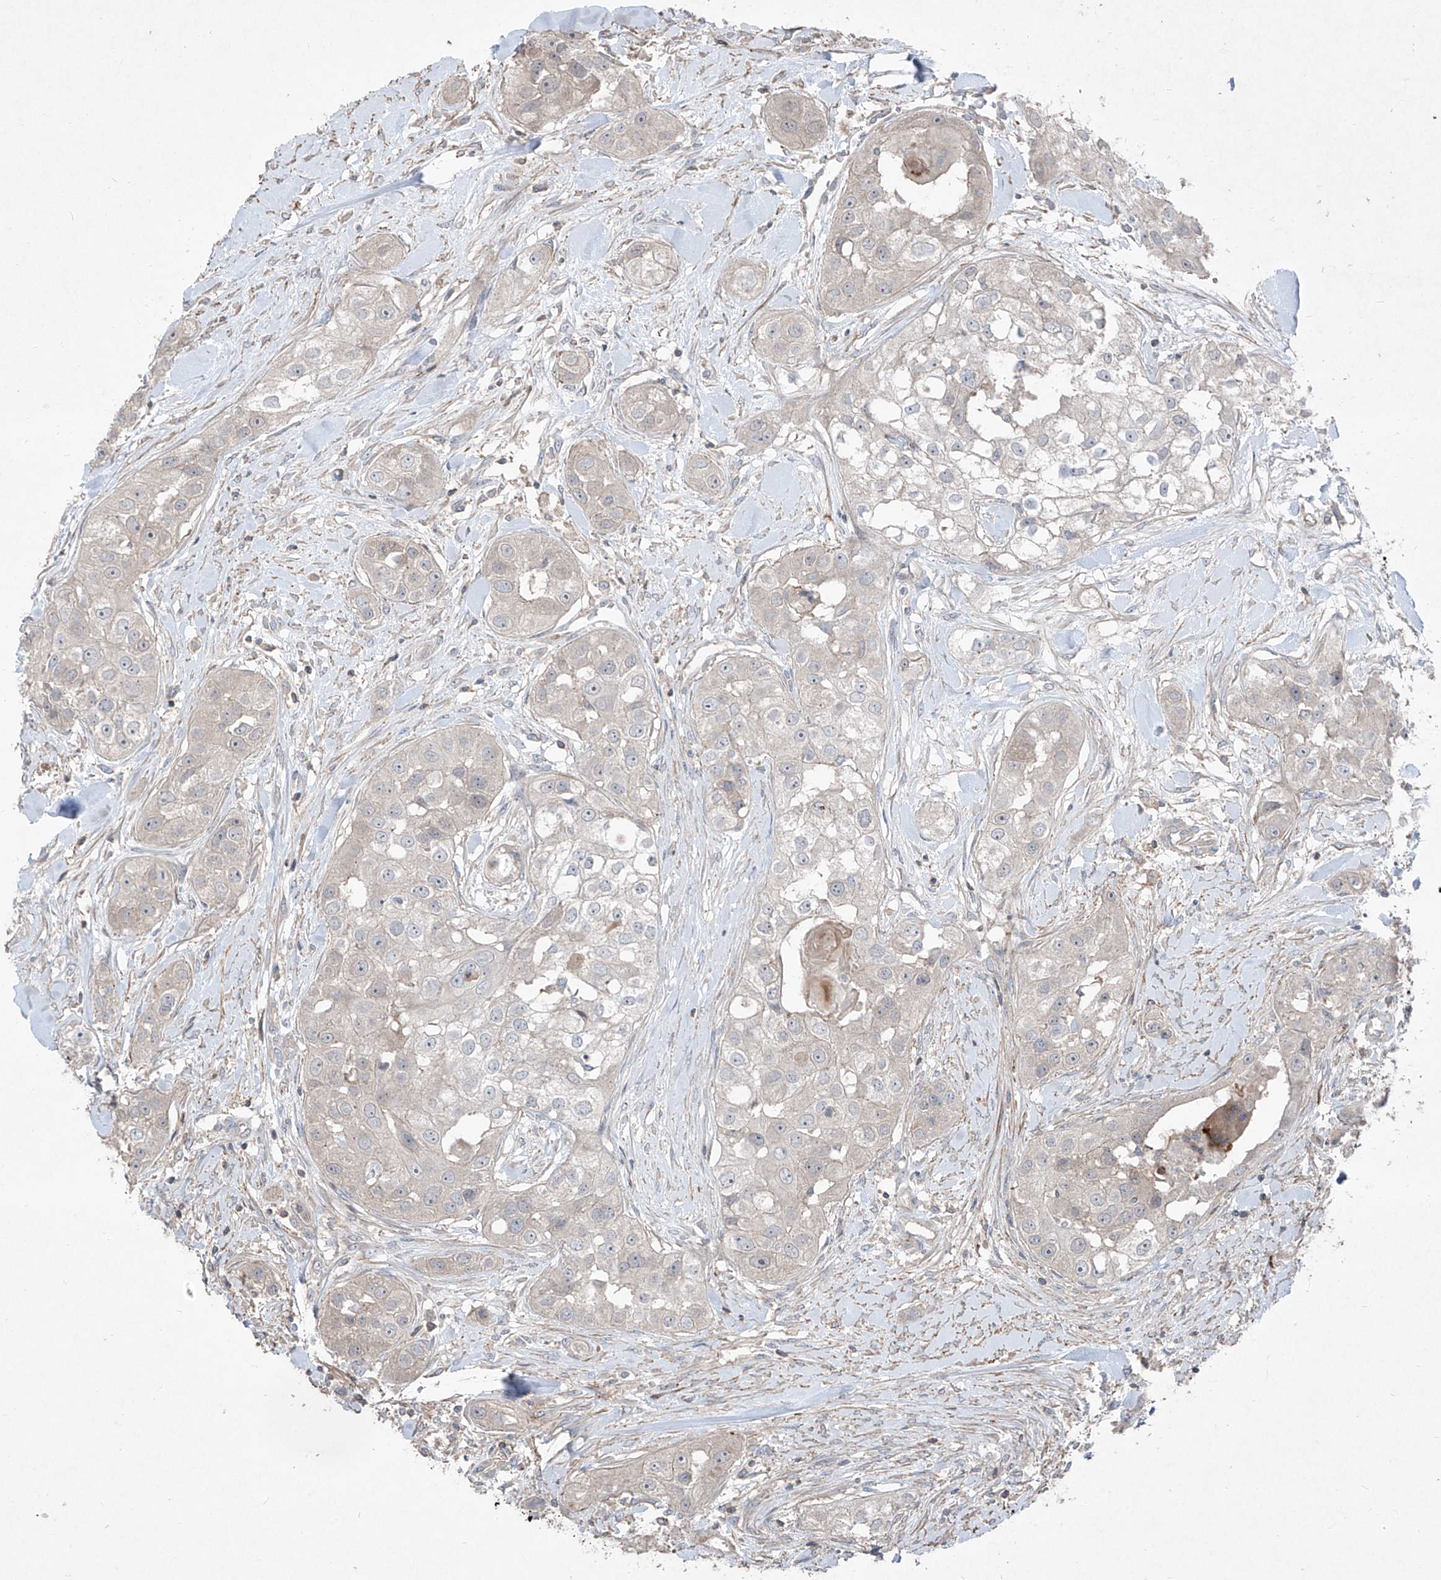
{"staining": {"intensity": "negative", "quantity": "none", "location": "none"}, "tissue": "head and neck cancer", "cell_type": "Tumor cells", "image_type": "cancer", "snomed": [{"axis": "morphology", "description": "Normal tissue, NOS"}, {"axis": "morphology", "description": "Squamous cell carcinoma, NOS"}, {"axis": "topography", "description": "Skeletal muscle"}, {"axis": "topography", "description": "Head-Neck"}], "caption": "There is no significant positivity in tumor cells of head and neck cancer (squamous cell carcinoma).", "gene": "UFD1", "patient": {"sex": "male", "age": 51}}